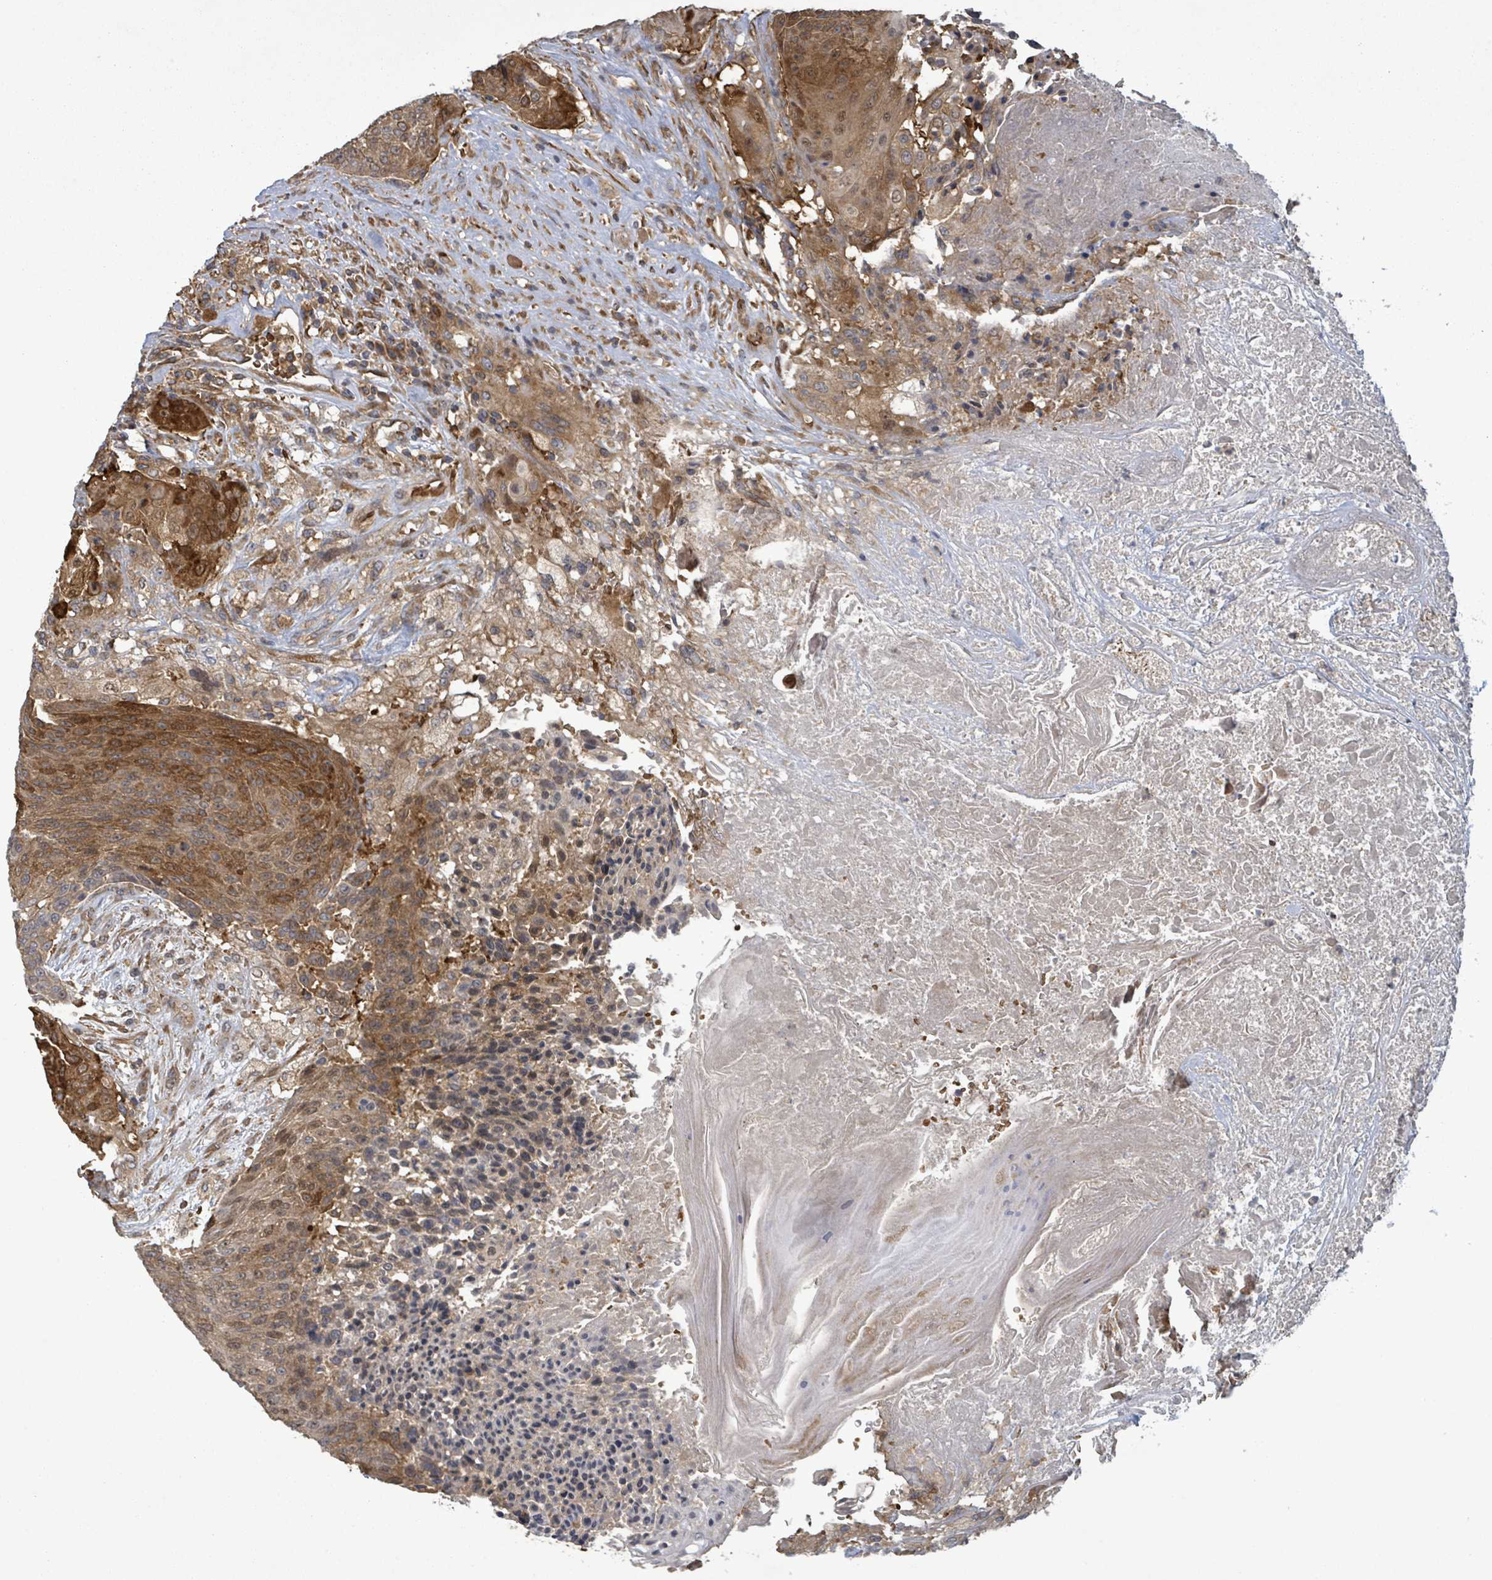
{"staining": {"intensity": "moderate", "quantity": ">75%", "location": "cytoplasmic/membranous,nuclear"}, "tissue": "urothelial cancer", "cell_type": "Tumor cells", "image_type": "cancer", "snomed": [{"axis": "morphology", "description": "Urothelial carcinoma, High grade"}, {"axis": "topography", "description": "Urinary bladder"}], "caption": "Moderate cytoplasmic/membranous and nuclear protein staining is present in about >75% of tumor cells in urothelial carcinoma (high-grade).", "gene": "MAP3K6", "patient": {"sex": "female", "age": 63}}